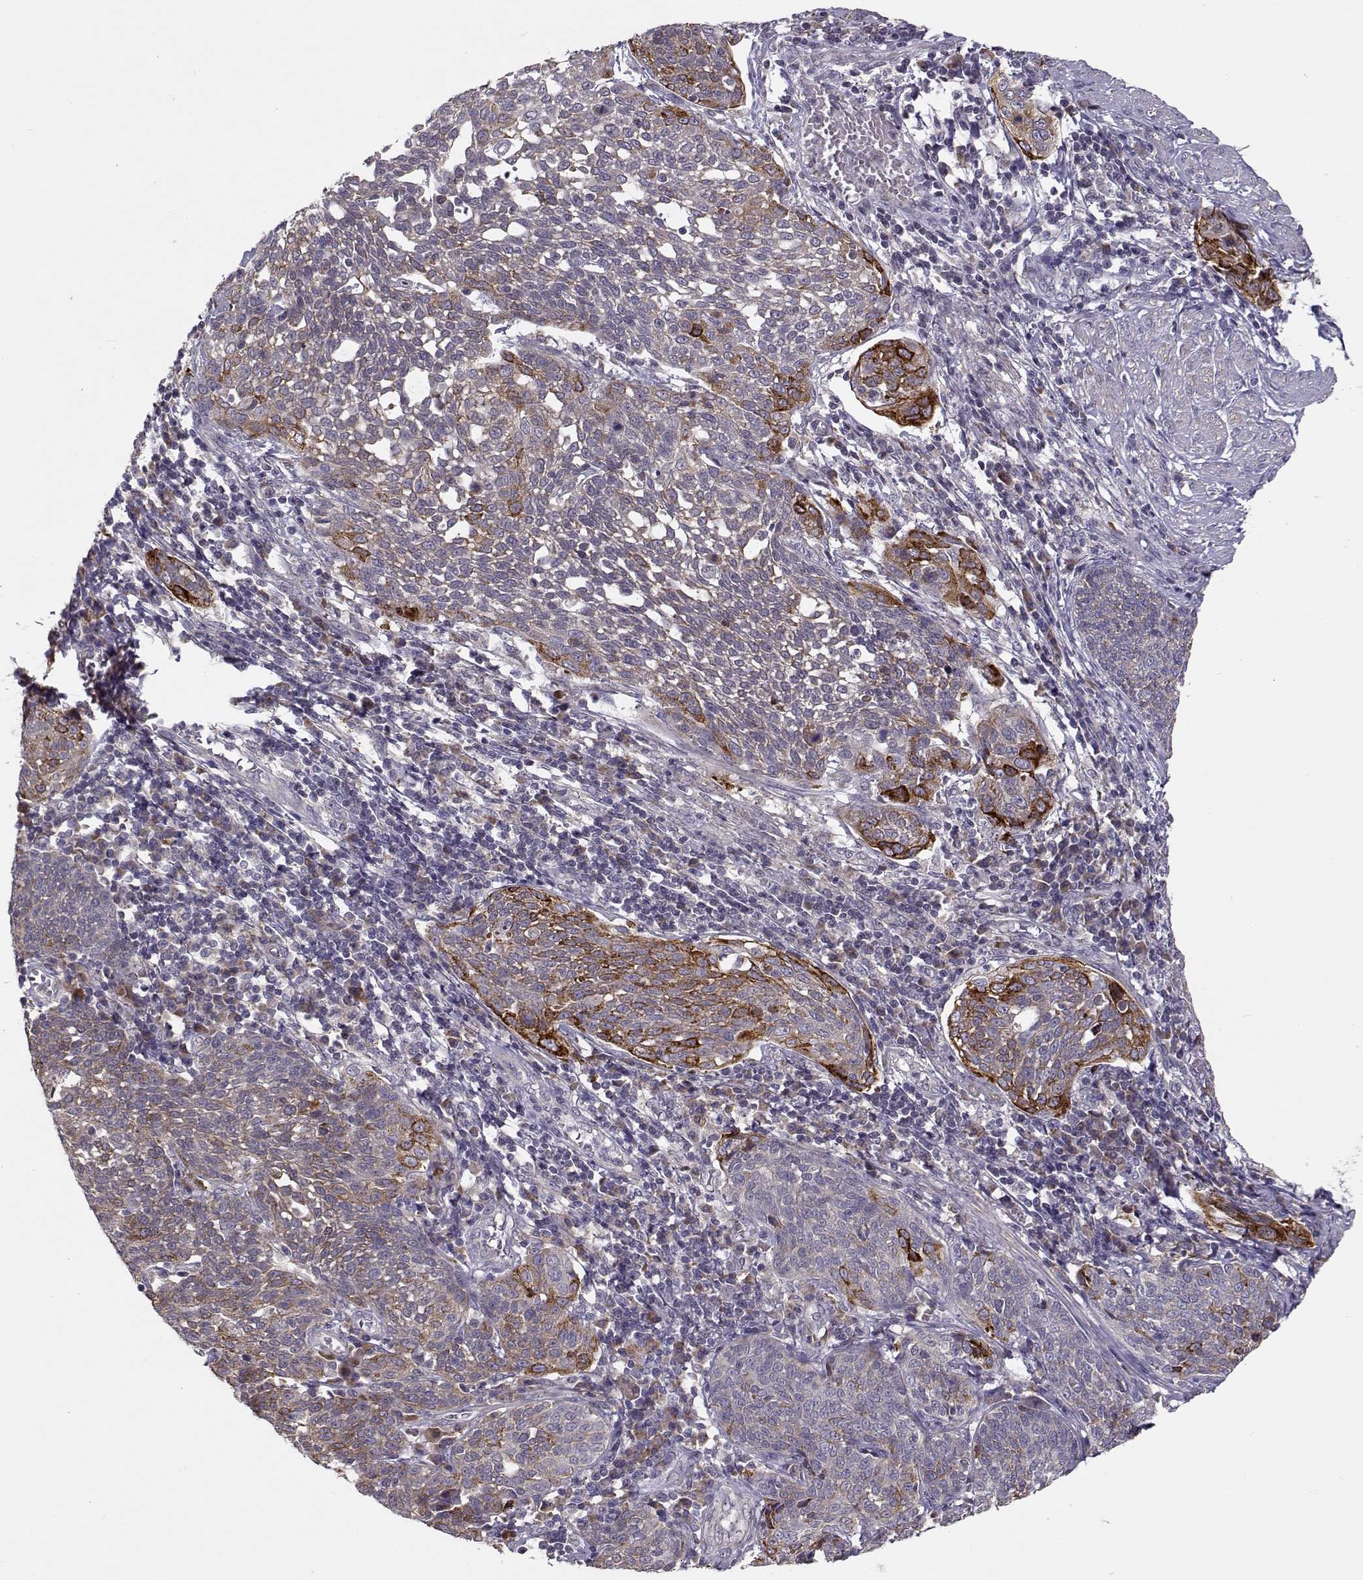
{"staining": {"intensity": "strong", "quantity": "<25%", "location": "cytoplasmic/membranous"}, "tissue": "cervical cancer", "cell_type": "Tumor cells", "image_type": "cancer", "snomed": [{"axis": "morphology", "description": "Squamous cell carcinoma, NOS"}, {"axis": "topography", "description": "Cervix"}], "caption": "Protein expression analysis of human cervical squamous cell carcinoma reveals strong cytoplasmic/membranous expression in about <25% of tumor cells.", "gene": "ENTPD8", "patient": {"sex": "female", "age": 34}}